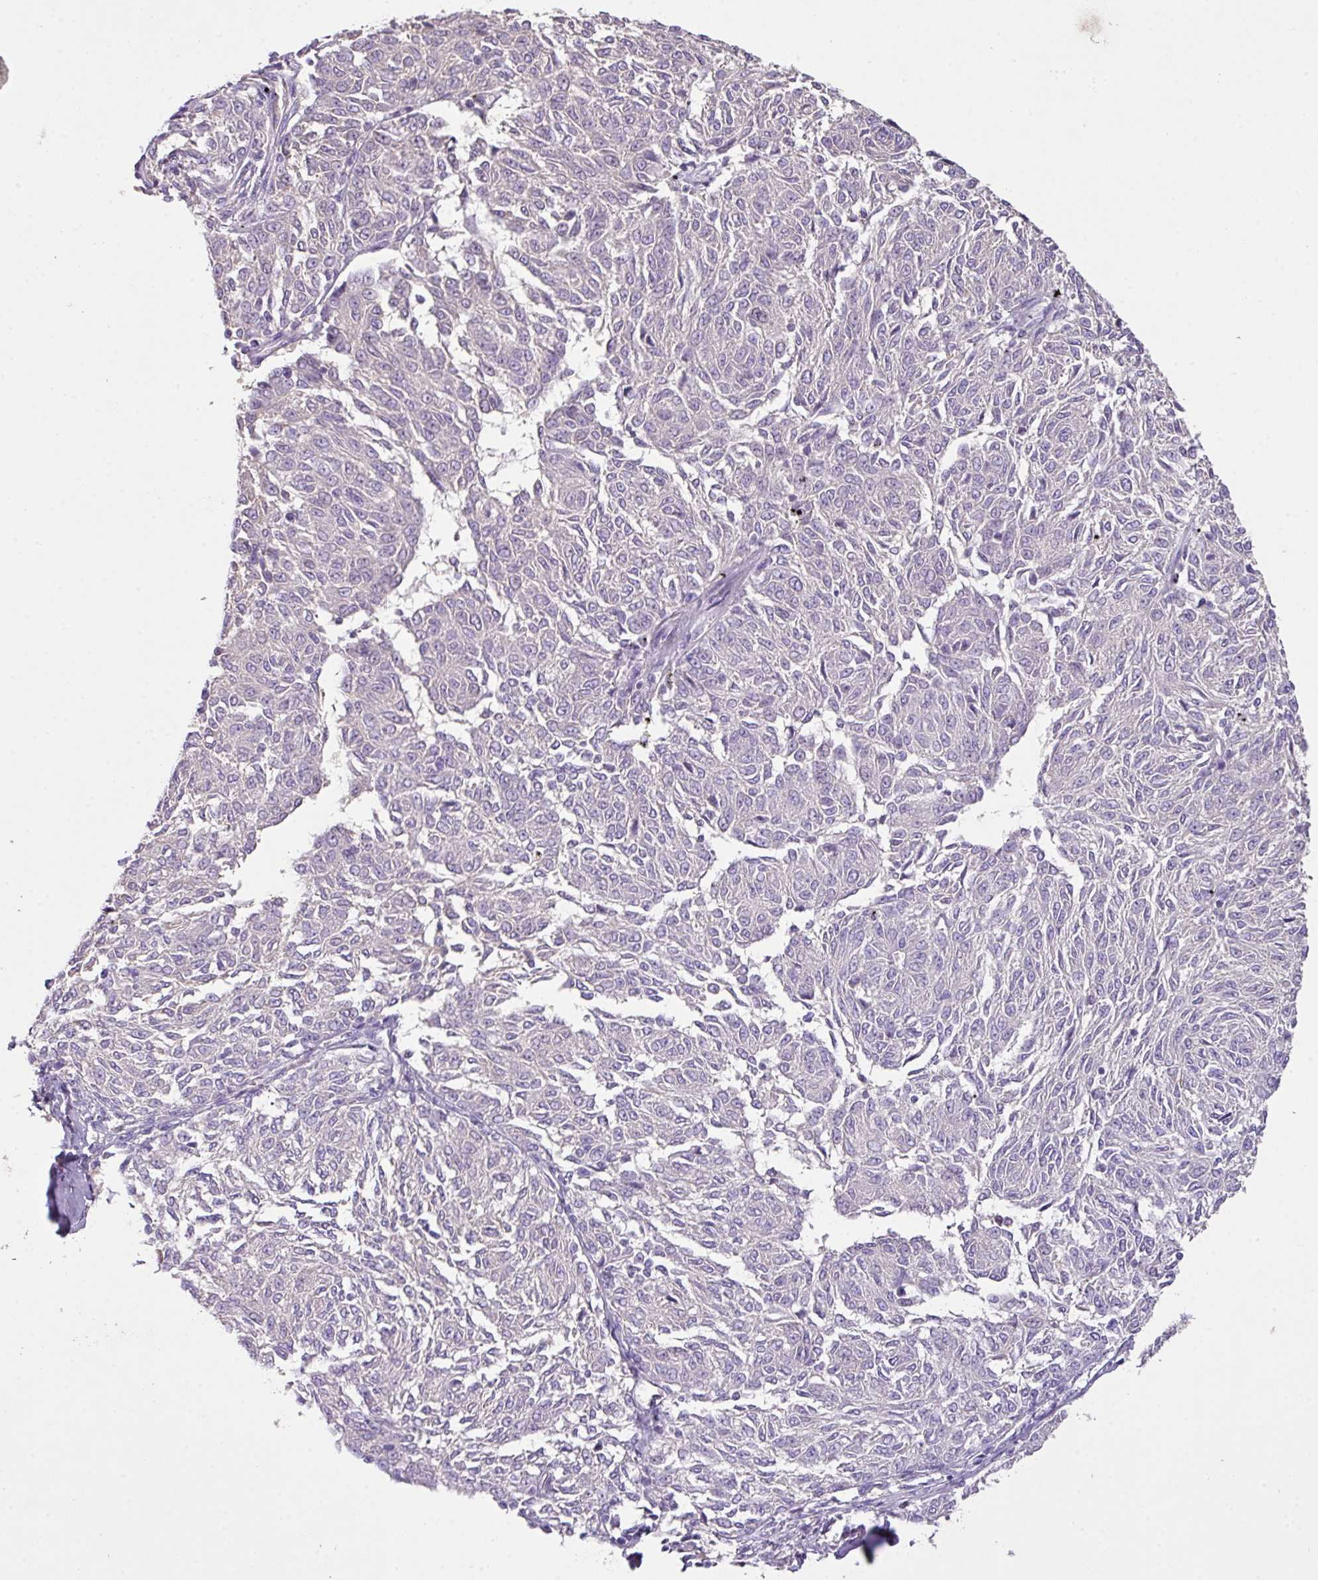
{"staining": {"intensity": "negative", "quantity": "none", "location": "none"}, "tissue": "melanoma", "cell_type": "Tumor cells", "image_type": "cancer", "snomed": [{"axis": "morphology", "description": "Malignant melanoma, NOS"}, {"axis": "topography", "description": "Skin"}], "caption": "Protein analysis of melanoma demonstrates no significant expression in tumor cells.", "gene": "OR6C6", "patient": {"sex": "female", "age": 72}}